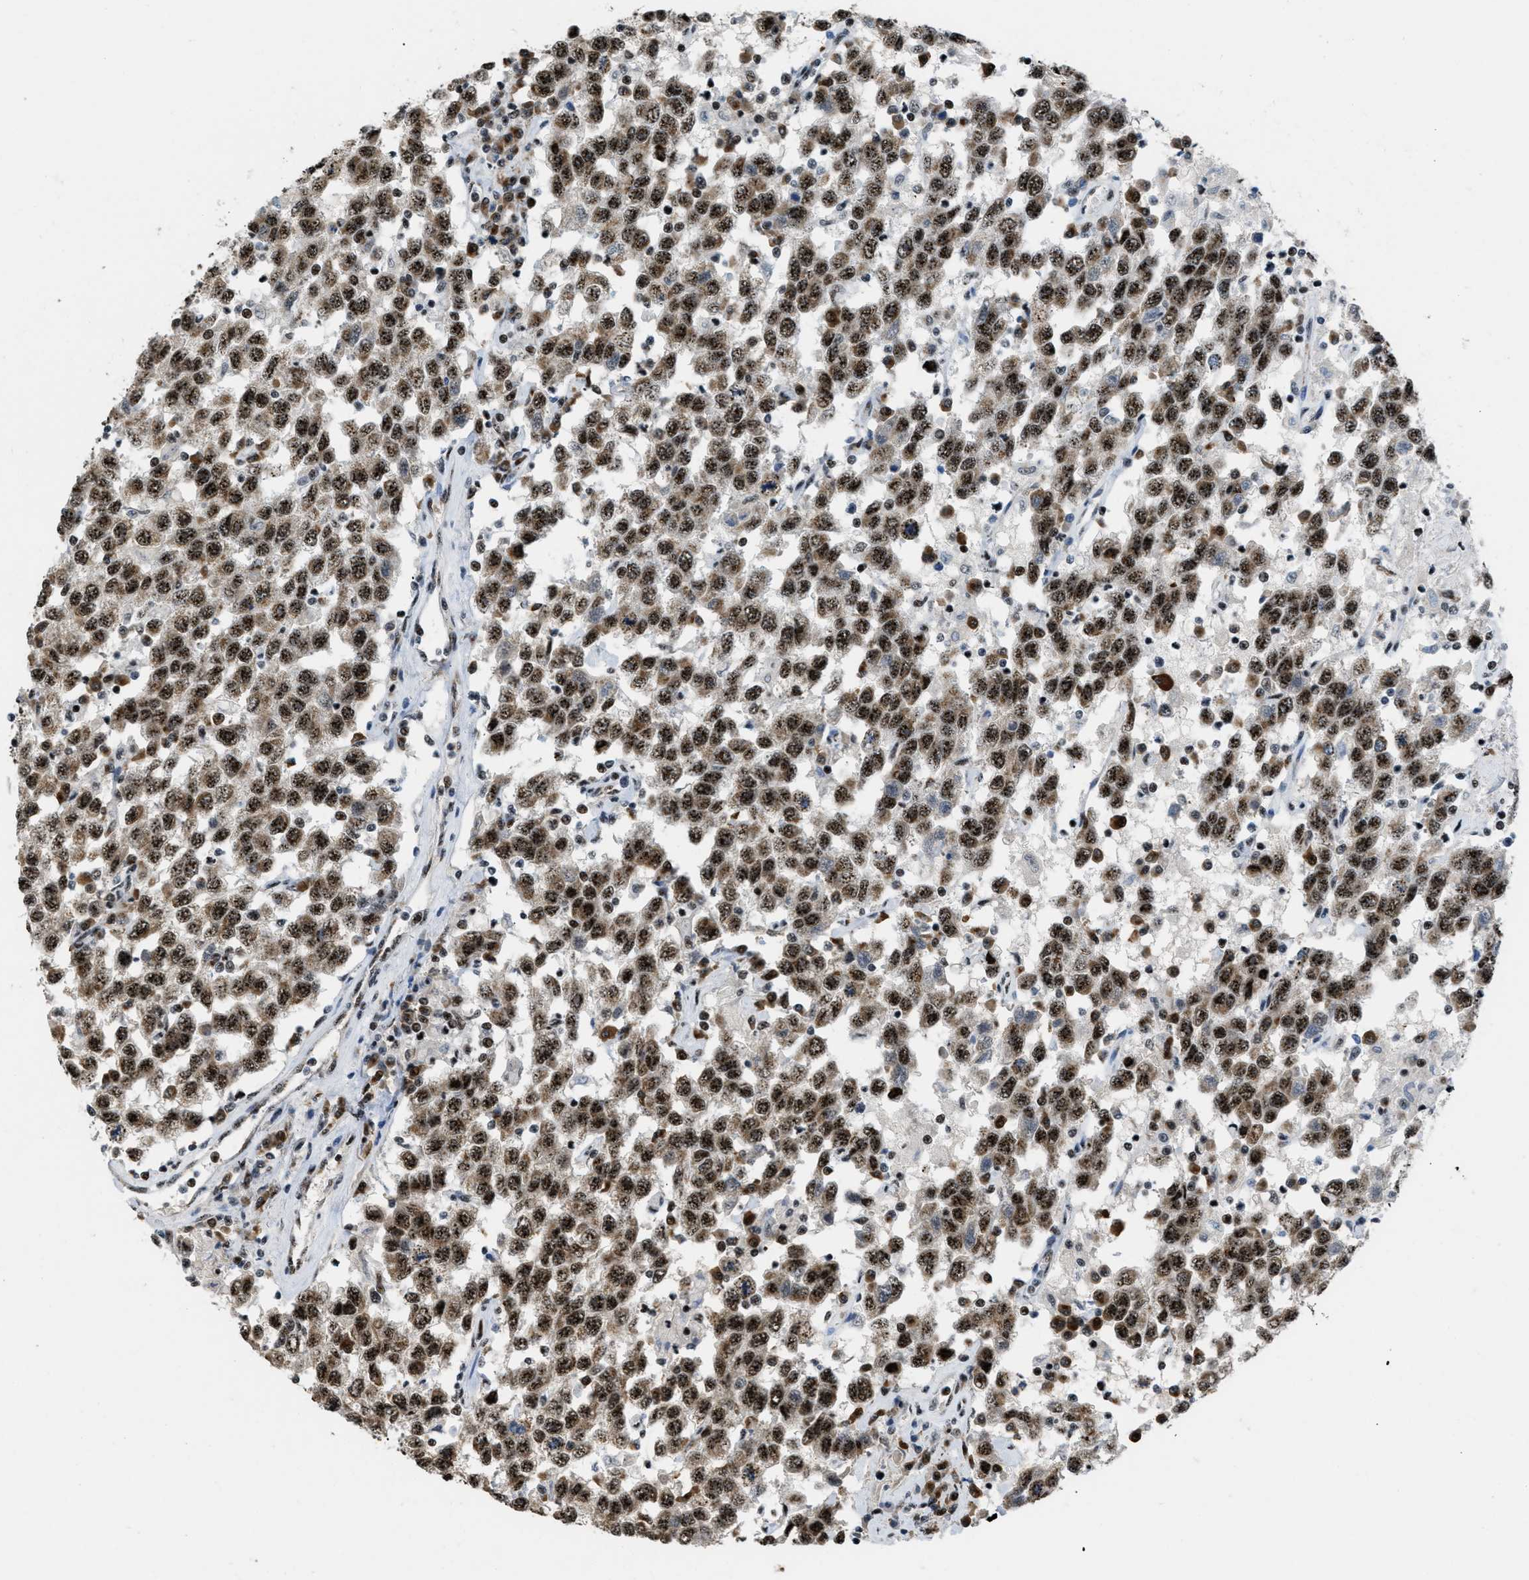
{"staining": {"intensity": "strong", "quantity": ">75%", "location": "nuclear"}, "tissue": "testis cancer", "cell_type": "Tumor cells", "image_type": "cancer", "snomed": [{"axis": "morphology", "description": "Seminoma, NOS"}, {"axis": "topography", "description": "Testis"}], "caption": "Tumor cells demonstrate high levels of strong nuclear positivity in about >75% of cells in human testis seminoma. The staining was performed using DAB, with brown indicating positive protein expression. Nuclei are stained blue with hematoxylin.", "gene": "CDR2", "patient": {"sex": "male", "age": 41}}